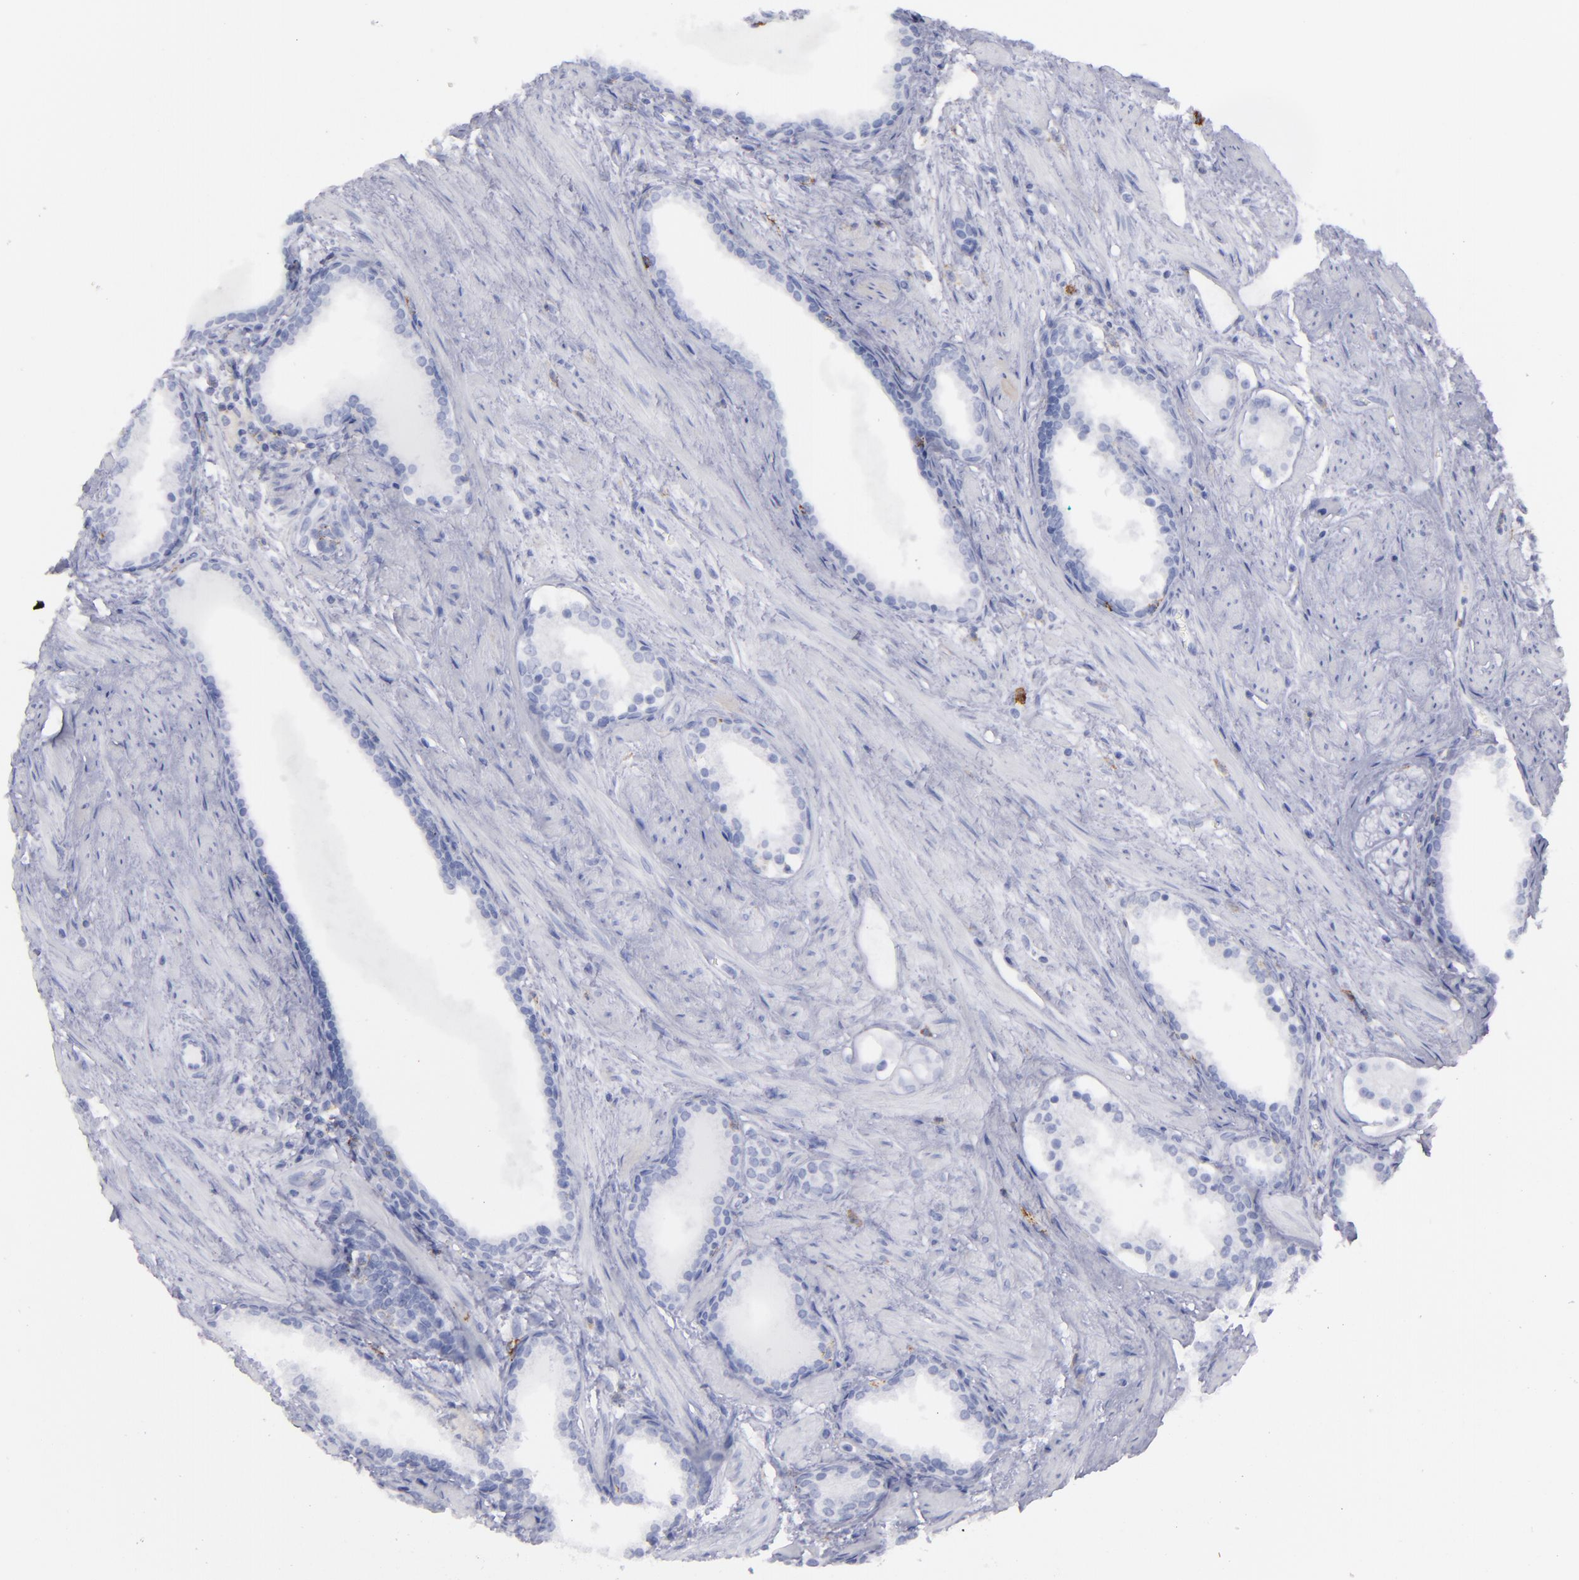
{"staining": {"intensity": "negative", "quantity": "none", "location": "none"}, "tissue": "prostate cancer", "cell_type": "Tumor cells", "image_type": "cancer", "snomed": [{"axis": "morphology", "description": "Adenocarcinoma, Medium grade"}, {"axis": "topography", "description": "Prostate"}], "caption": "The image exhibits no staining of tumor cells in prostate medium-grade adenocarcinoma.", "gene": "SELPLG", "patient": {"sex": "male", "age": 73}}